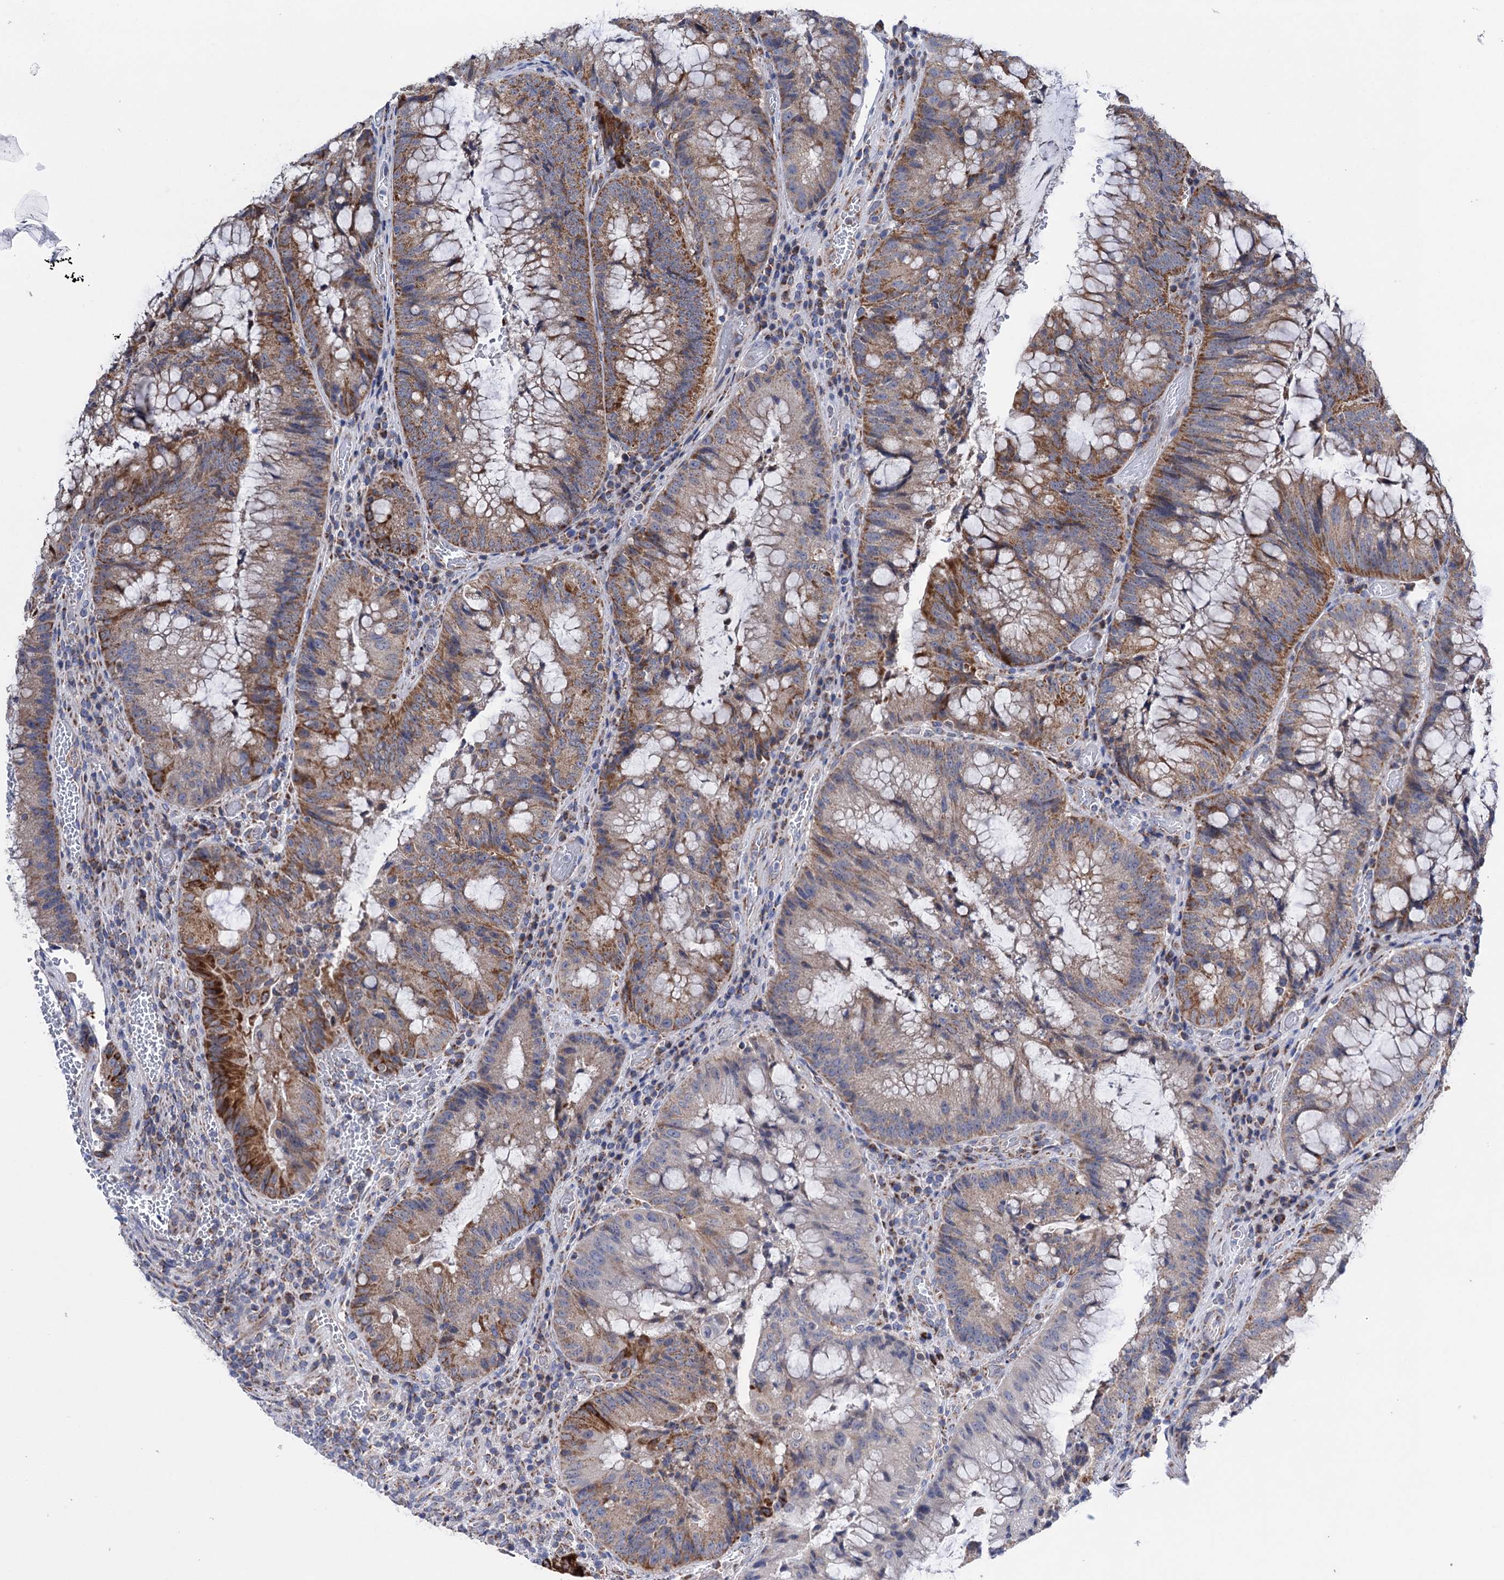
{"staining": {"intensity": "strong", "quantity": "25%-75%", "location": "cytoplasmic/membranous"}, "tissue": "colorectal cancer", "cell_type": "Tumor cells", "image_type": "cancer", "snomed": [{"axis": "morphology", "description": "Adenocarcinoma, NOS"}, {"axis": "topography", "description": "Rectum"}], "caption": "Immunohistochemistry (IHC) histopathology image of human colorectal cancer stained for a protein (brown), which displays high levels of strong cytoplasmic/membranous staining in about 25%-75% of tumor cells.", "gene": "SUCLA2", "patient": {"sex": "male", "age": 69}}